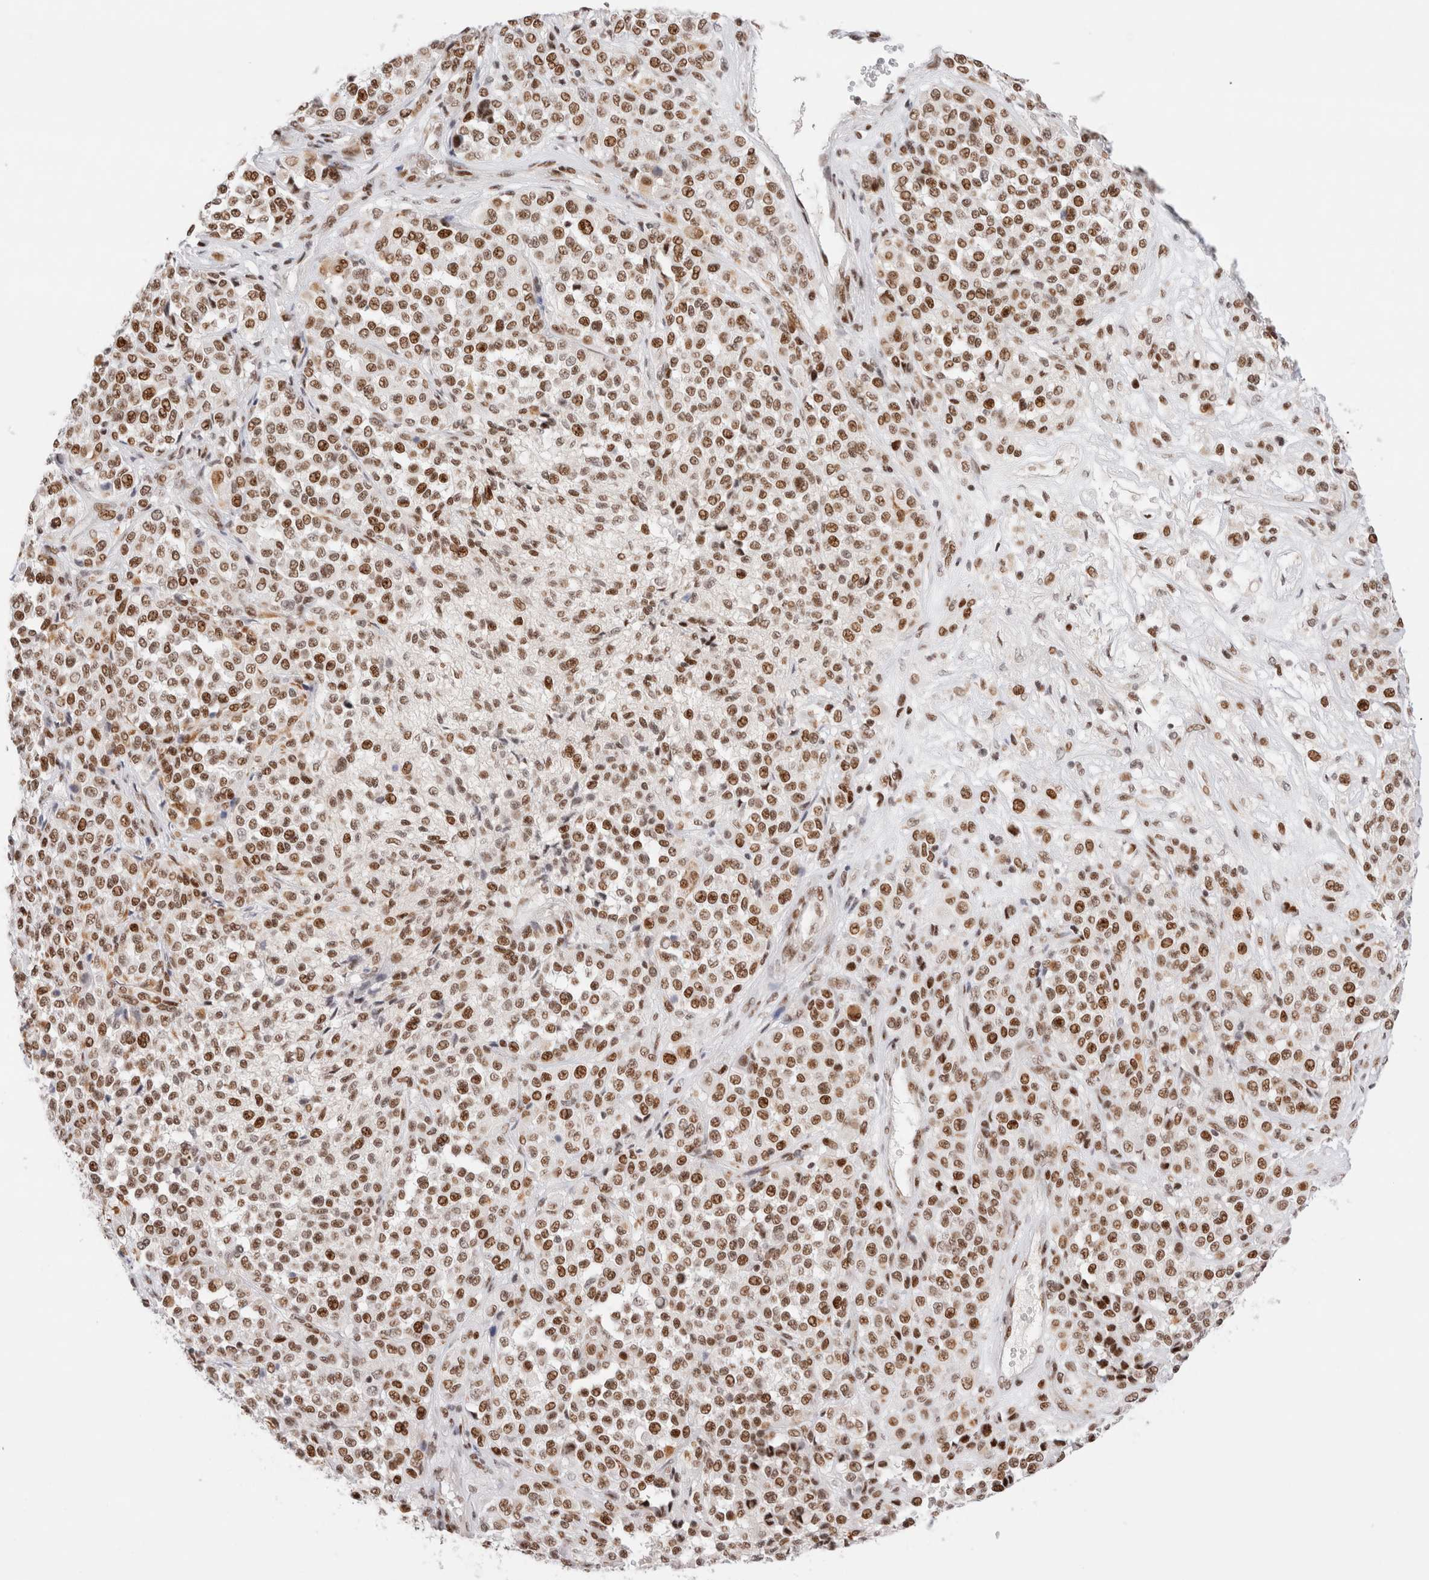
{"staining": {"intensity": "moderate", "quantity": ">75%", "location": "nuclear"}, "tissue": "melanoma", "cell_type": "Tumor cells", "image_type": "cancer", "snomed": [{"axis": "morphology", "description": "Malignant melanoma, Metastatic site"}, {"axis": "topography", "description": "Pancreas"}], "caption": "An image showing moderate nuclear expression in approximately >75% of tumor cells in melanoma, as visualized by brown immunohistochemical staining.", "gene": "ZNF282", "patient": {"sex": "female", "age": 30}}